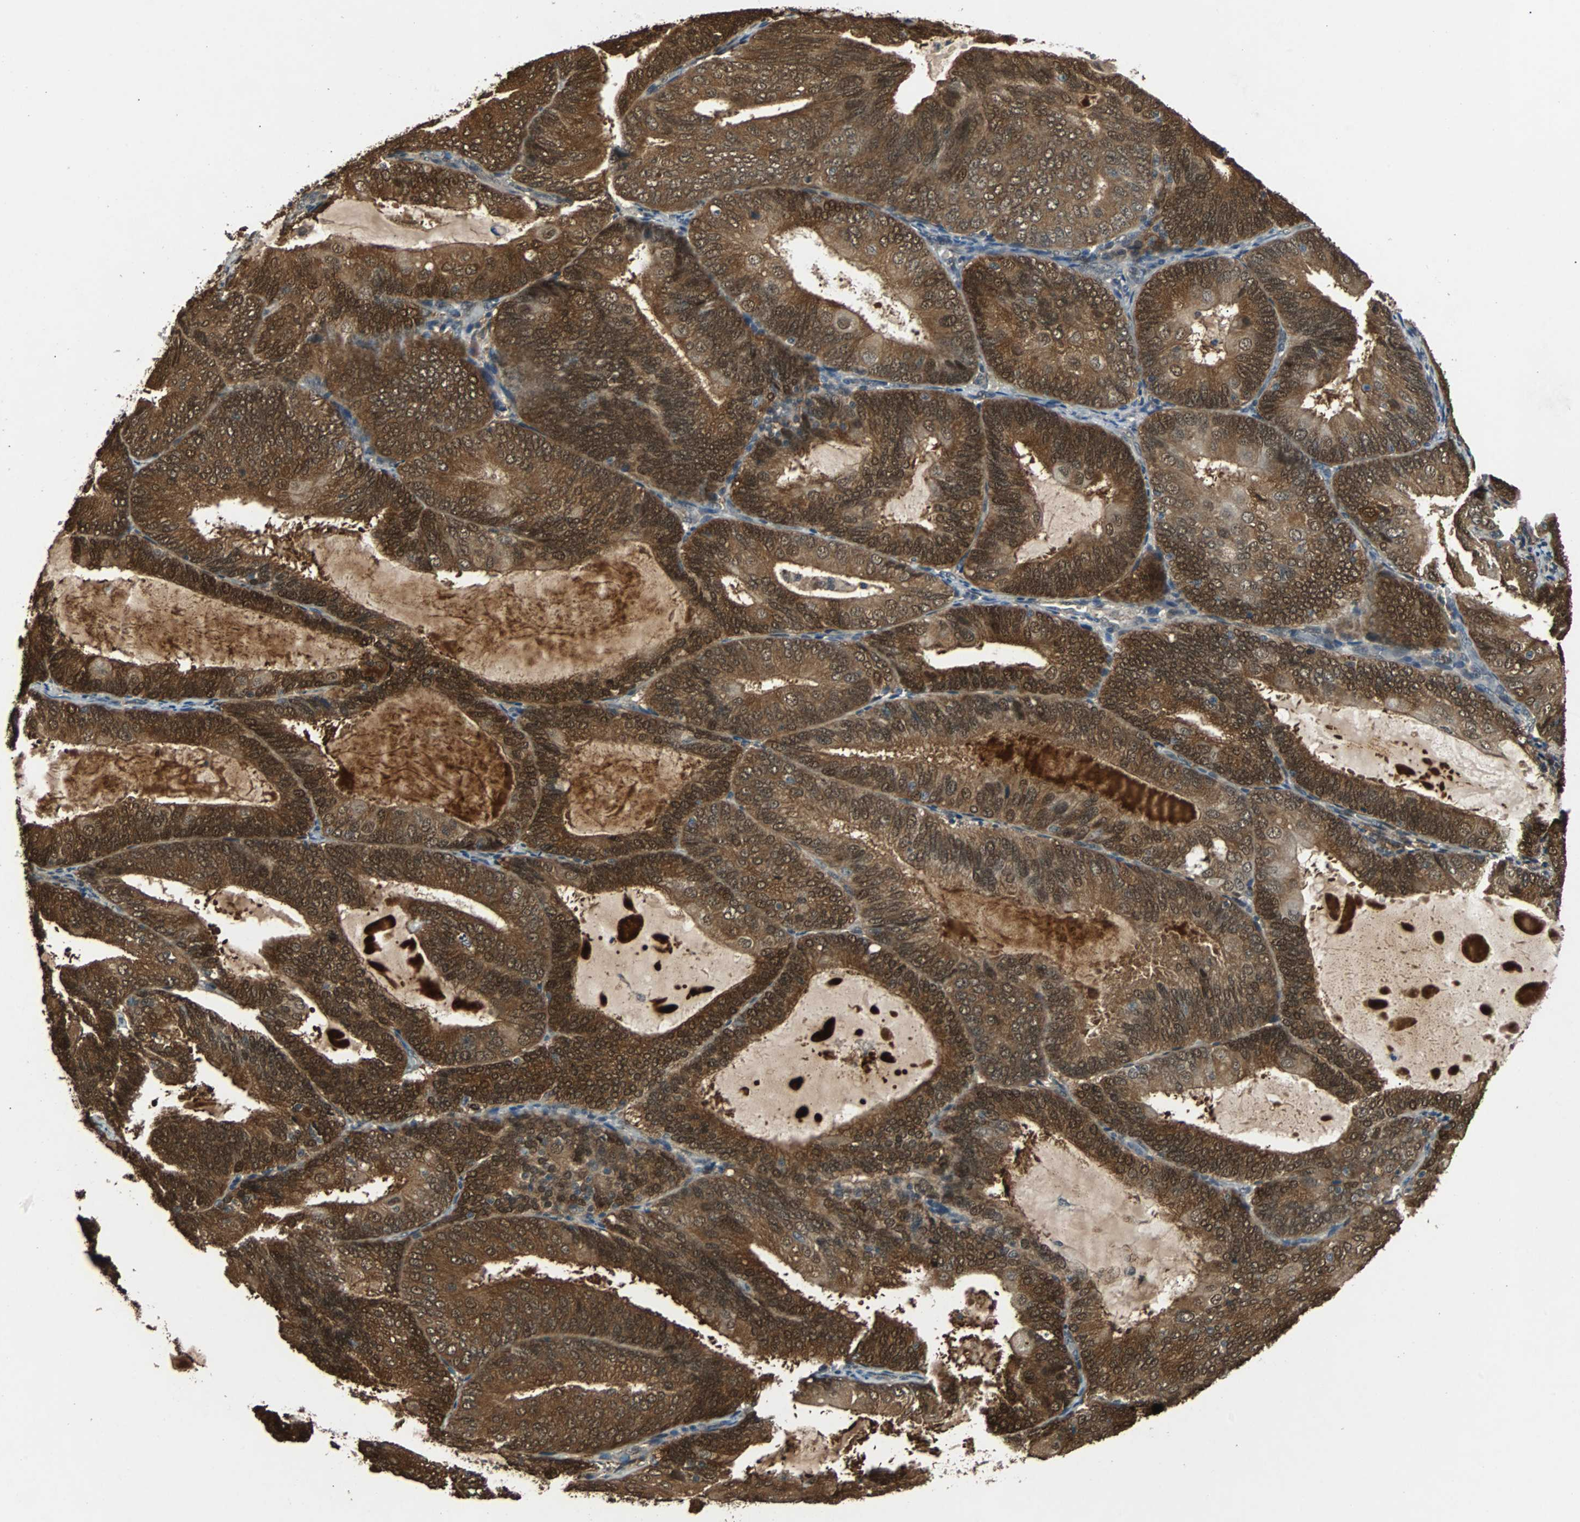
{"staining": {"intensity": "strong", "quantity": ">75%", "location": "cytoplasmic/membranous,nuclear"}, "tissue": "endometrial cancer", "cell_type": "Tumor cells", "image_type": "cancer", "snomed": [{"axis": "morphology", "description": "Adenocarcinoma, NOS"}, {"axis": "topography", "description": "Endometrium"}], "caption": "Immunohistochemical staining of endometrial adenocarcinoma displays strong cytoplasmic/membranous and nuclear protein expression in approximately >75% of tumor cells.", "gene": "PRDX6", "patient": {"sex": "female", "age": 81}}